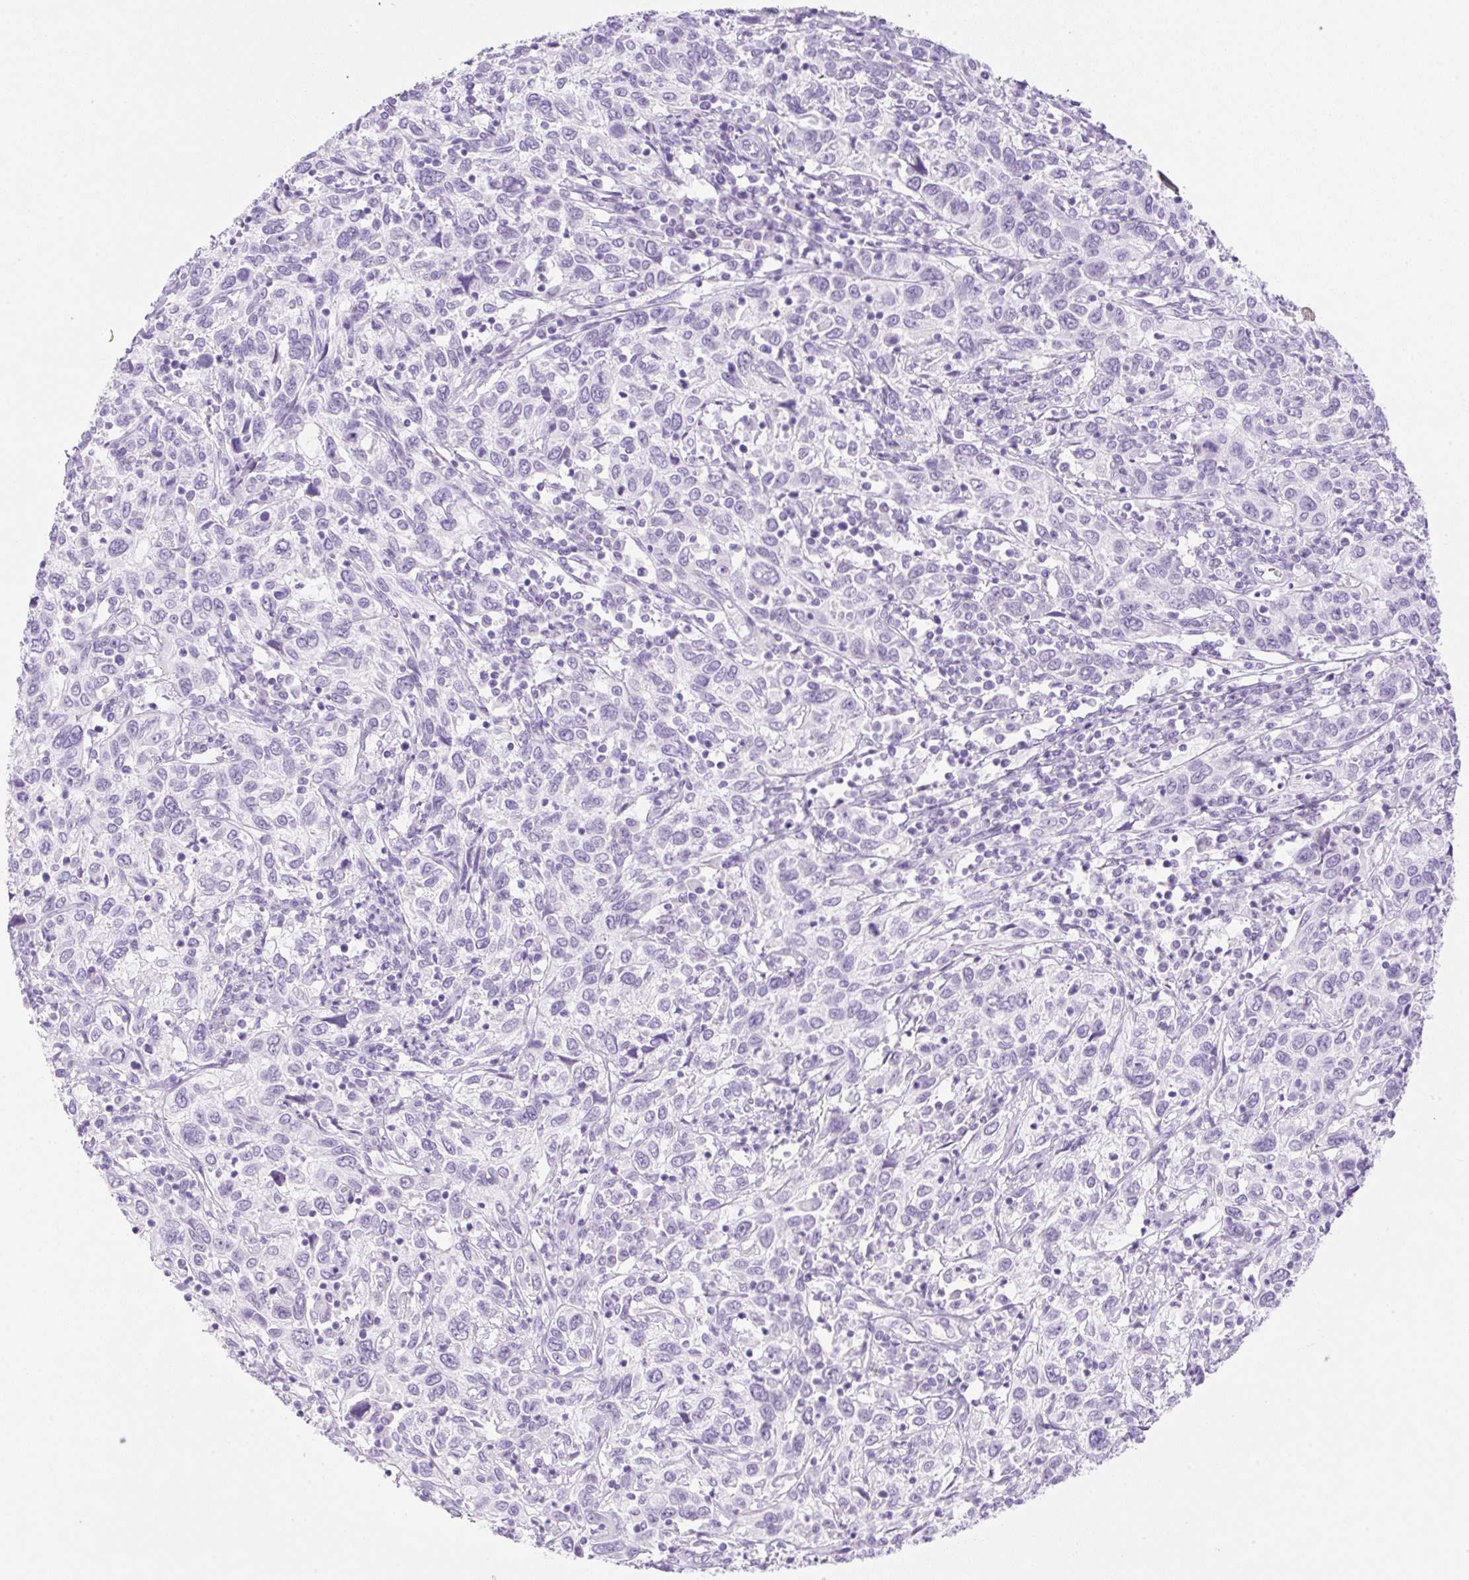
{"staining": {"intensity": "negative", "quantity": "none", "location": "none"}, "tissue": "cervical cancer", "cell_type": "Tumor cells", "image_type": "cancer", "snomed": [{"axis": "morphology", "description": "Squamous cell carcinoma, NOS"}, {"axis": "topography", "description": "Cervix"}], "caption": "A micrograph of cervical squamous cell carcinoma stained for a protein reveals no brown staining in tumor cells. (DAB immunohistochemistry (IHC), high magnification).", "gene": "SPRR4", "patient": {"sex": "female", "age": 46}}